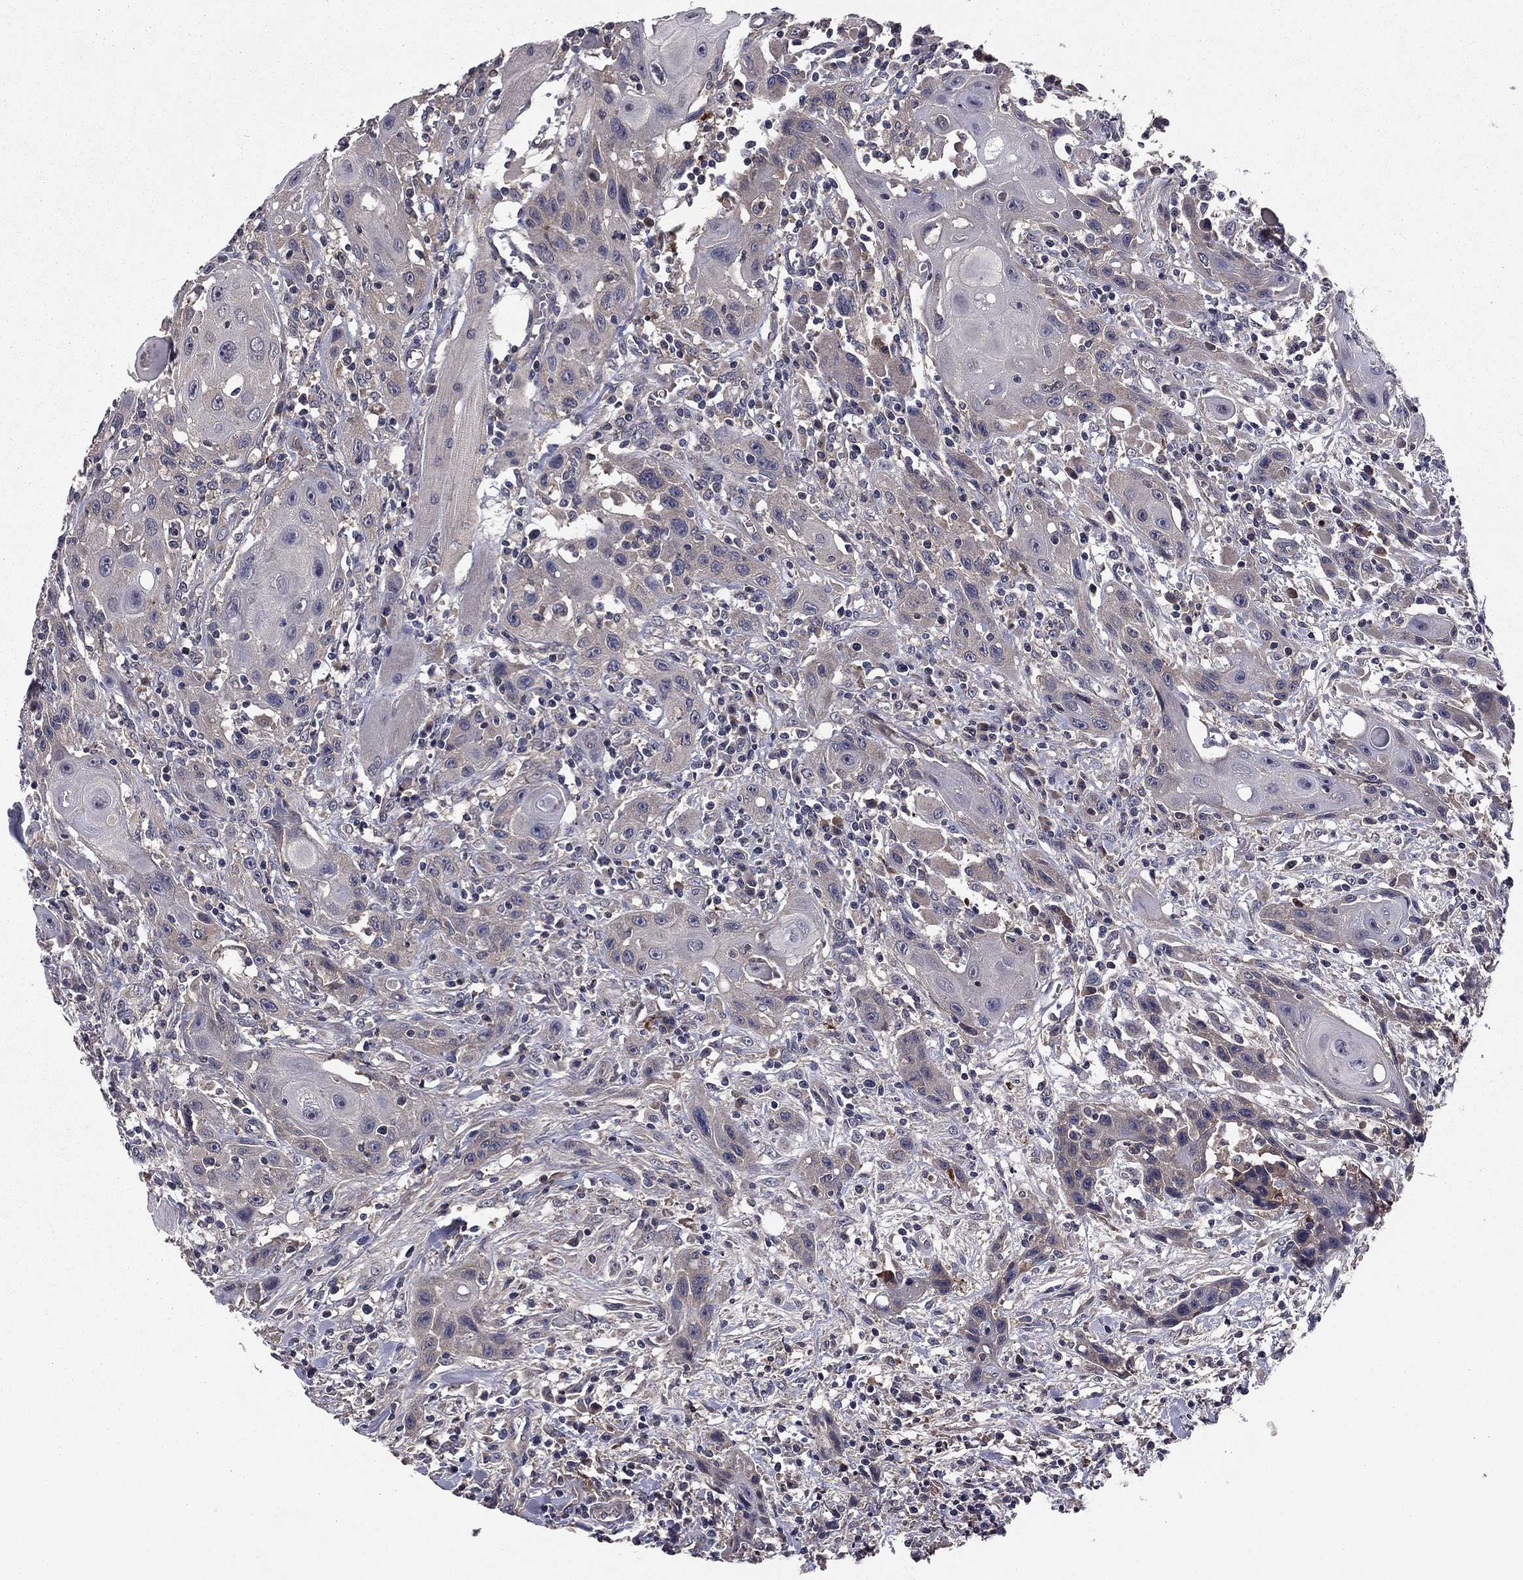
{"staining": {"intensity": "negative", "quantity": "none", "location": "none"}, "tissue": "head and neck cancer", "cell_type": "Tumor cells", "image_type": "cancer", "snomed": [{"axis": "morphology", "description": "Normal tissue, NOS"}, {"axis": "morphology", "description": "Squamous cell carcinoma, NOS"}, {"axis": "topography", "description": "Oral tissue"}, {"axis": "topography", "description": "Head-Neck"}], "caption": "The image reveals no staining of tumor cells in head and neck cancer.", "gene": "PROS1", "patient": {"sex": "male", "age": 71}}